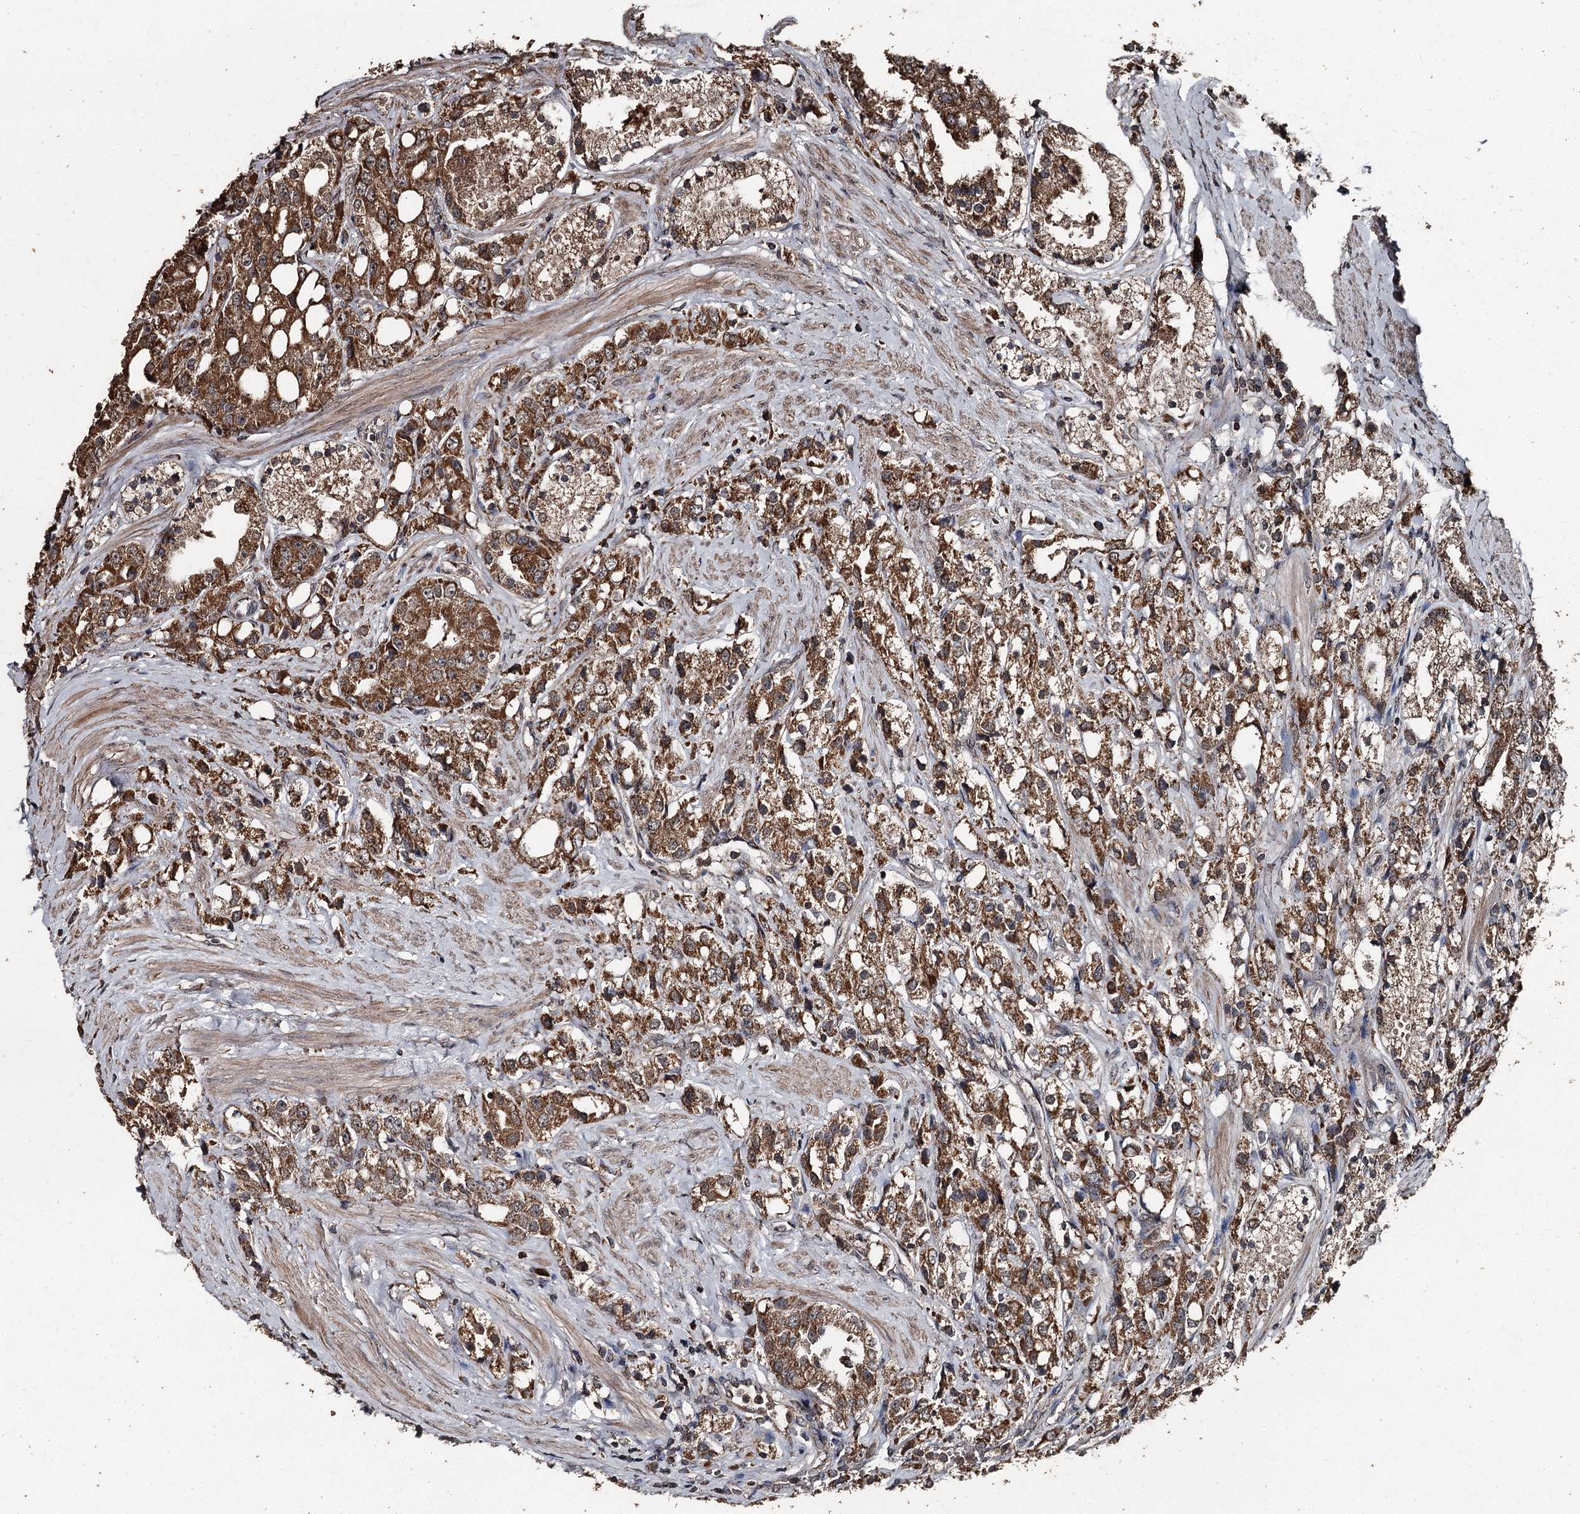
{"staining": {"intensity": "strong", "quantity": ">75%", "location": "cytoplasmic/membranous"}, "tissue": "prostate cancer", "cell_type": "Tumor cells", "image_type": "cancer", "snomed": [{"axis": "morphology", "description": "Adenocarcinoma, NOS"}, {"axis": "topography", "description": "Prostate"}], "caption": "Strong cytoplasmic/membranous protein staining is seen in approximately >75% of tumor cells in prostate adenocarcinoma. The staining was performed using DAB (3,3'-diaminobenzidine), with brown indicating positive protein expression. Nuclei are stained blue with hematoxylin.", "gene": "WIPI1", "patient": {"sex": "male", "age": 79}}